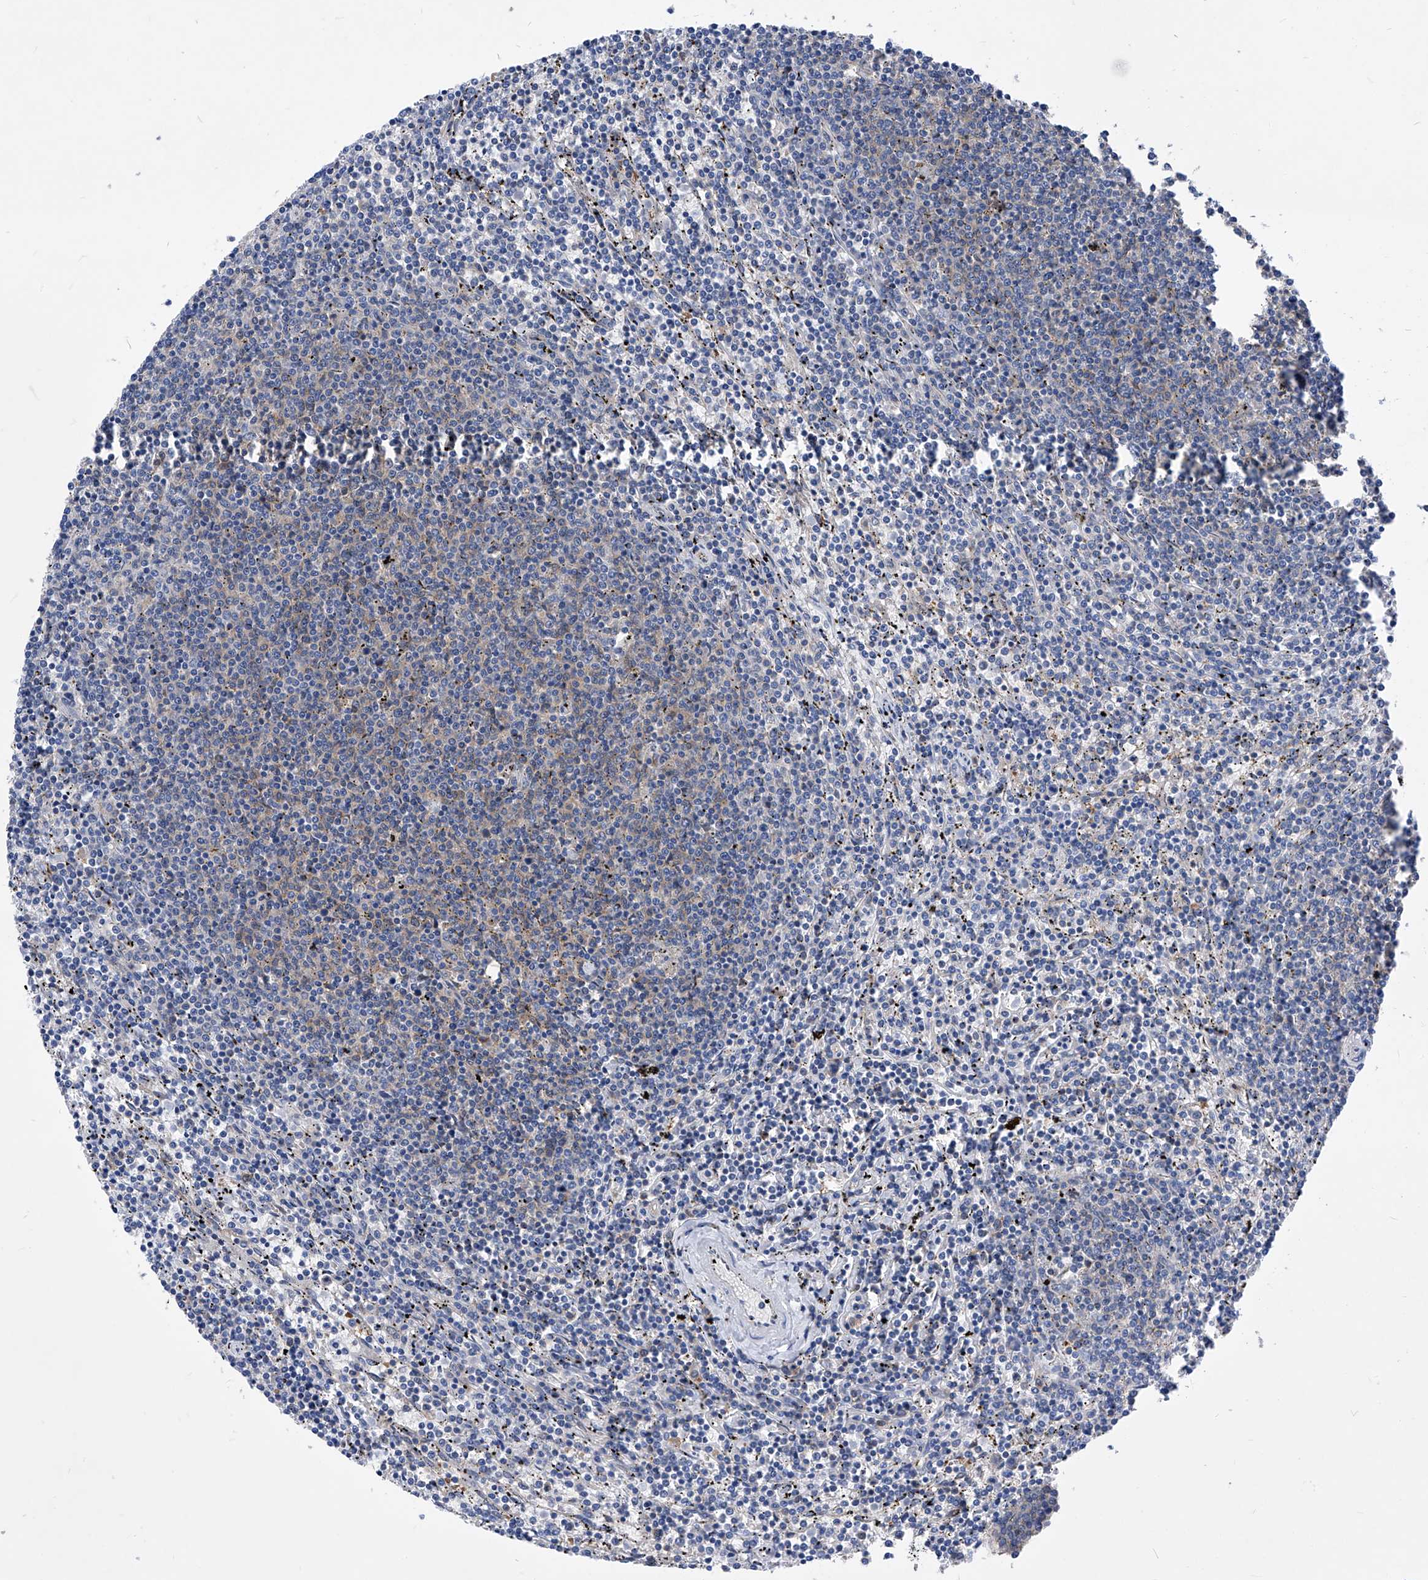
{"staining": {"intensity": "weak", "quantity": "<25%", "location": "cytoplasmic/membranous"}, "tissue": "lymphoma", "cell_type": "Tumor cells", "image_type": "cancer", "snomed": [{"axis": "morphology", "description": "Malignant lymphoma, non-Hodgkin's type, Low grade"}, {"axis": "topography", "description": "Spleen"}], "caption": "The histopathology image shows no staining of tumor cells in low-grade malignant lymphoma, non-Hodgkin's type. (DAB (3,3'-diaminobenzidine) IHC visualized using brightfield microscopy, high magnification).", "gene": "XPNPEP1", "patient": {"sex": "female", "age": 50}}